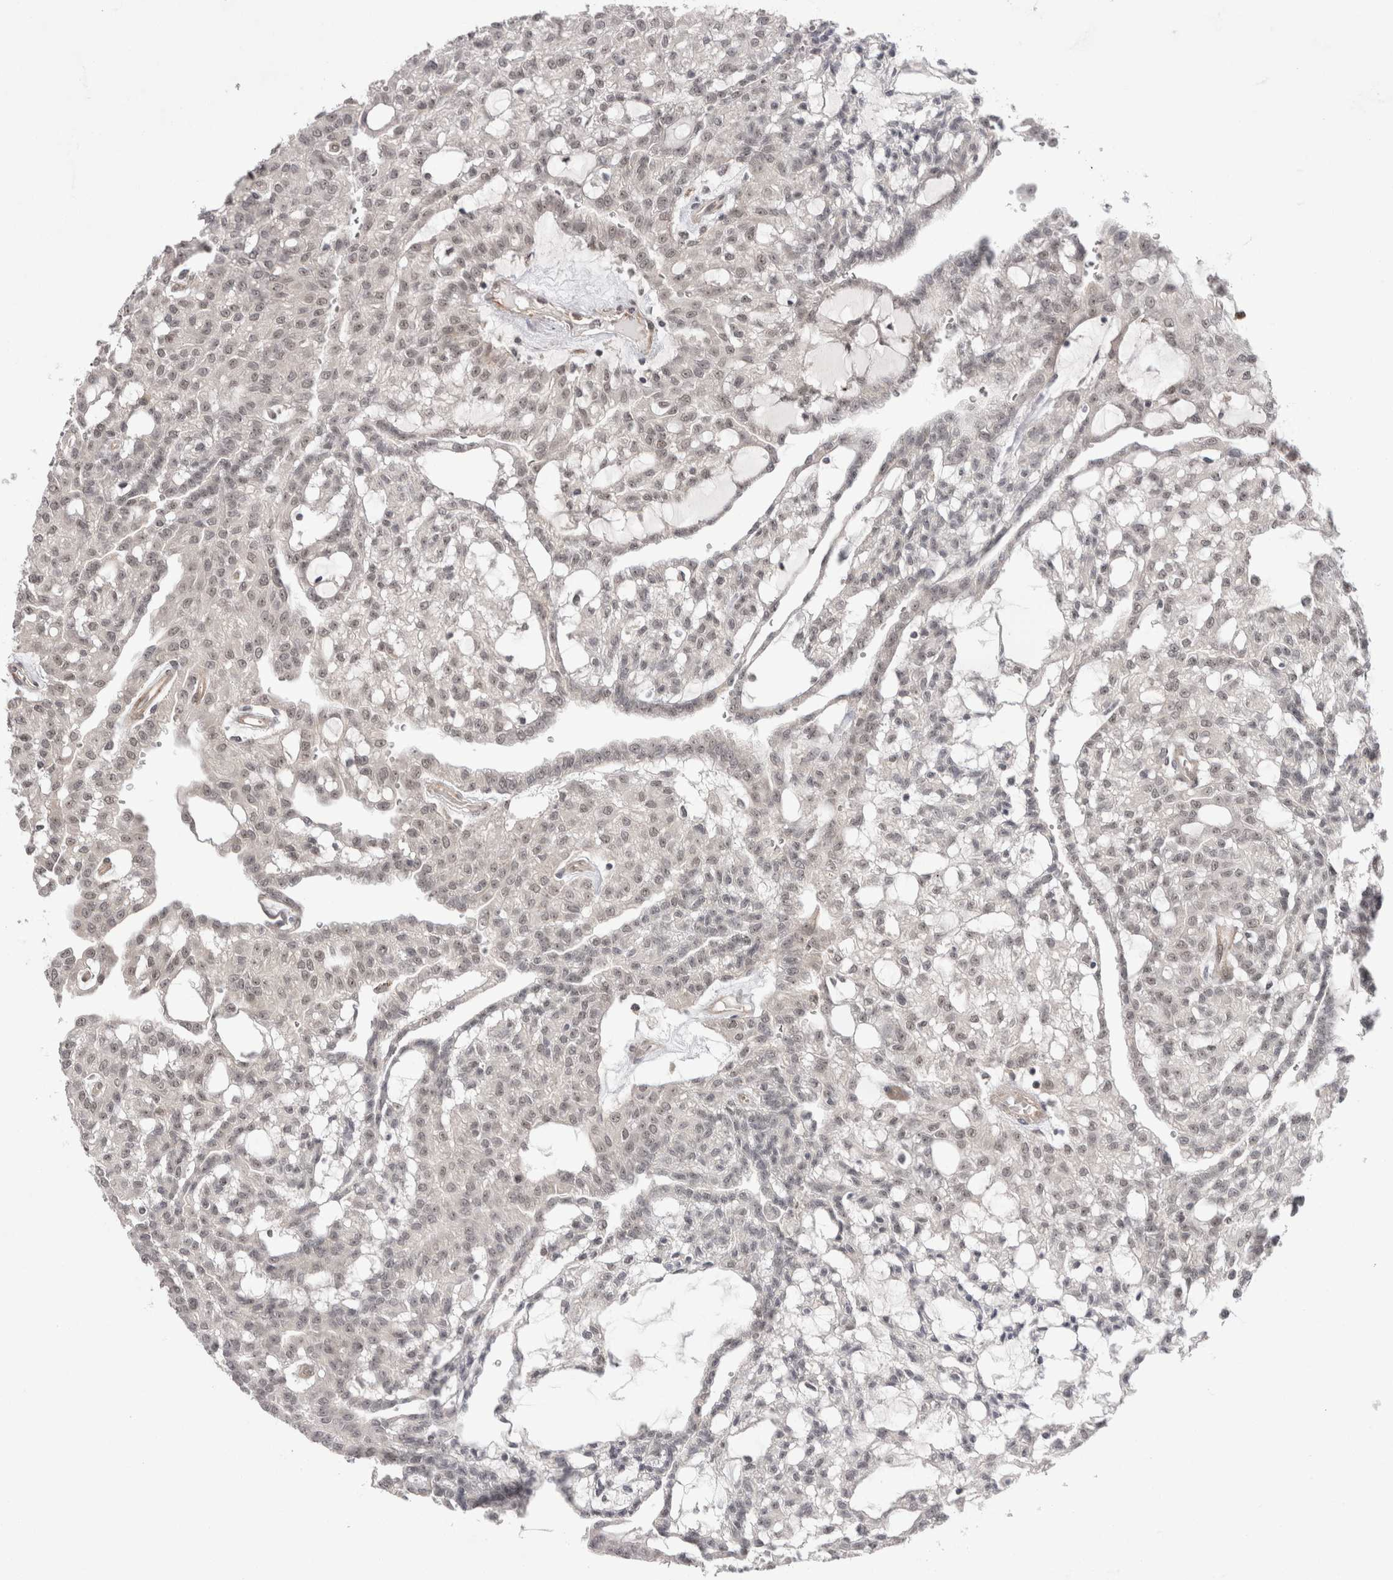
{"staining": {"intensity": "weak", "quantity": ">75%", "location": "nuclear"}, "tissue": "renal cancer", "cell_type": "Tumor cells", "image_type": "cancer", "snomed": [{"axis": "morphology", "description": "Adenocarcinoma, NOS"}, {"axis": "topography", "description": "Kidney"}], "caption": "Adenocarcinoma (renal) tissue demonstrates weak nuclear expression in about >75% of tumor cells, visualized by immunohistochemistry. (brown staining indicates protein expression, while blue staining denotes nuclei).", "gene": "EXOSC4", "patient": {"sex": "male", "age": 63}}